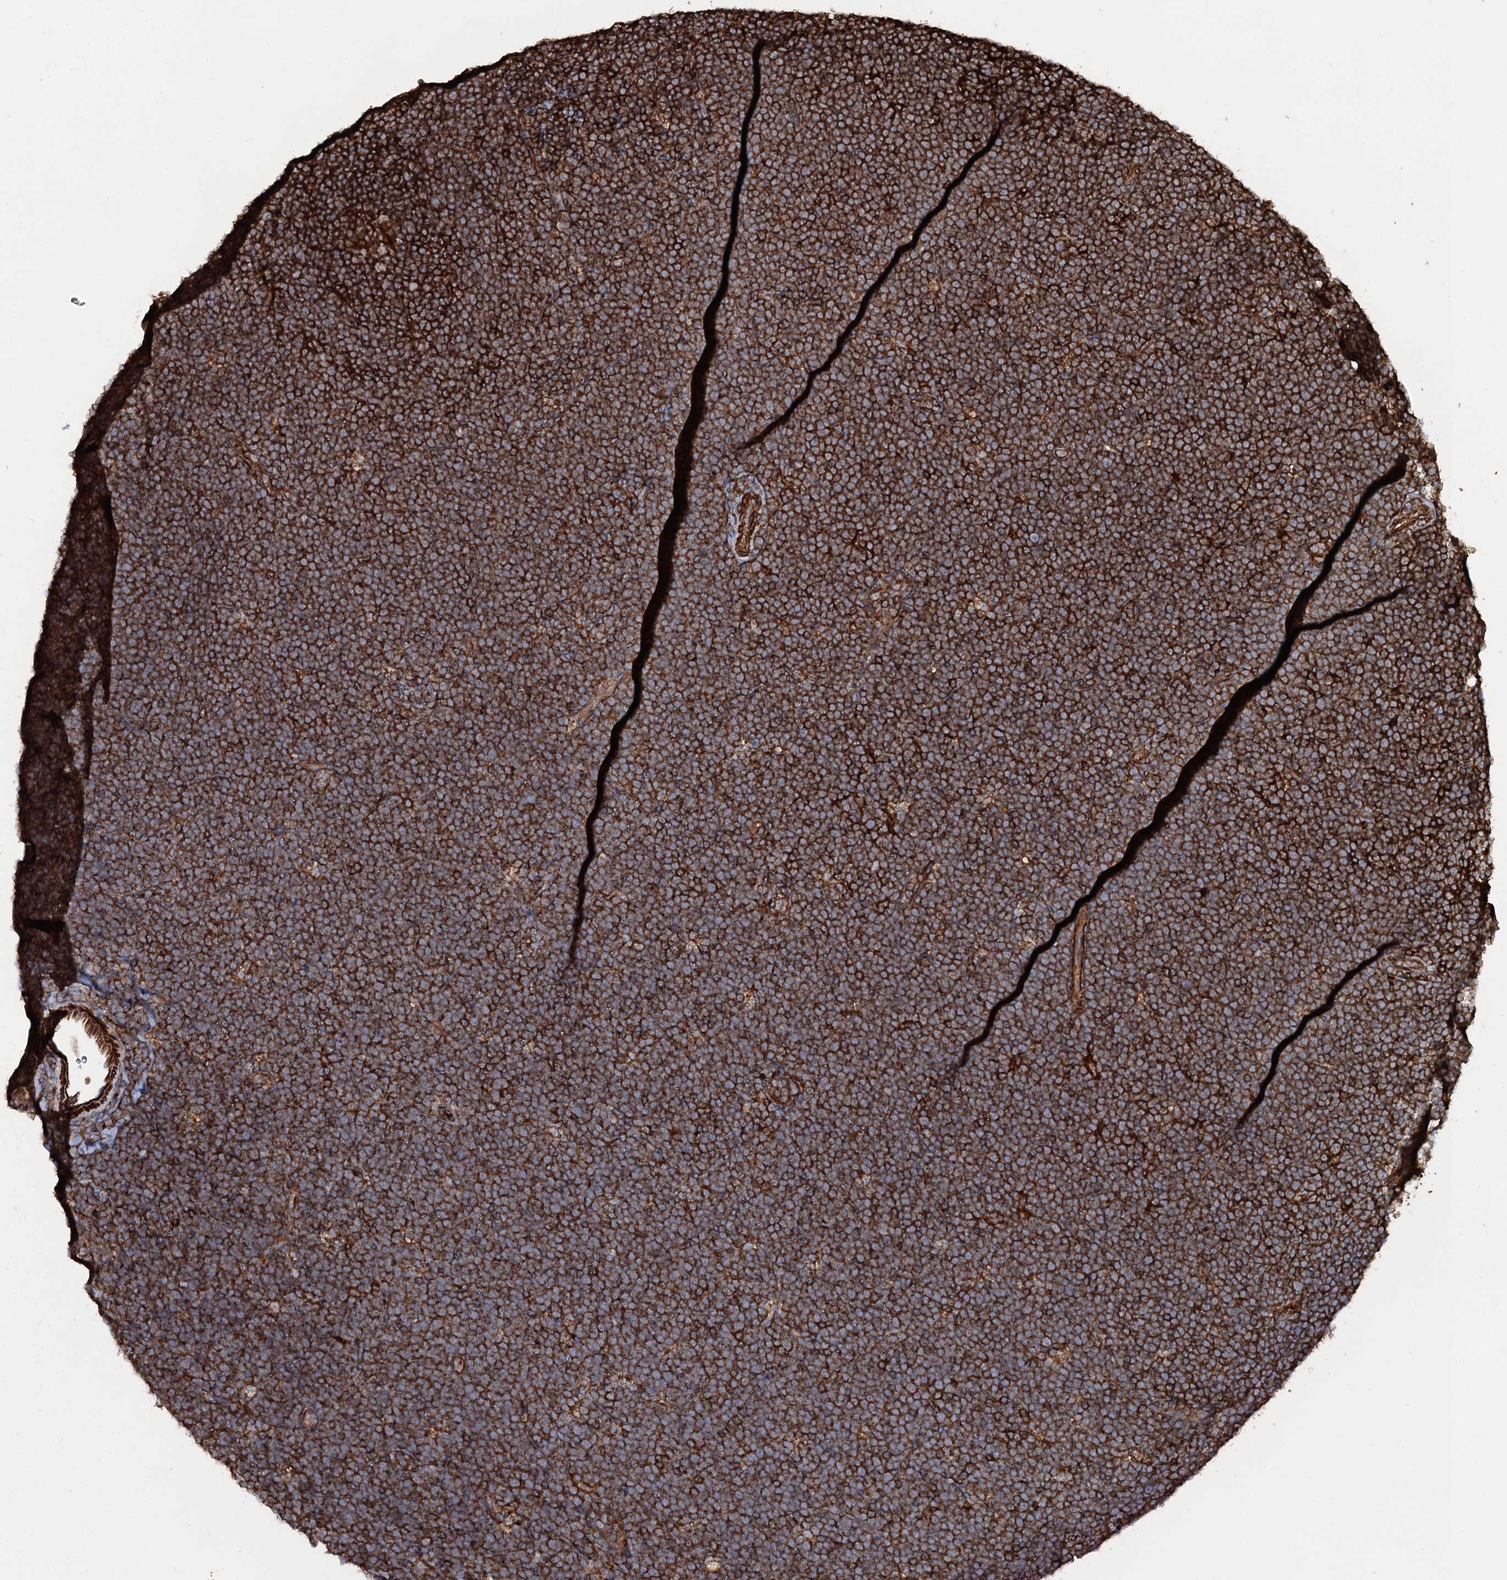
{"staining": {"intensity": "strong", "quantity": ">75%", "location": "cytoplasmic/membranous"}, "tissue": "lymphoma", "cell_type": "Tumor cells", "image_type": "cancer", "snomed": [{"axis": "morphology", "description": "Malignant lymphoma, non-Hodgkin's type, High grade"}, {"axis": "topography", "description": "Lymph node"}], "caption": "There is high levels of strong cytoplasmic/membranous expression in tumor cells of lymphoma, as demonstrated by immunohistochemical staining (brown color).", "gene": "VWA8", "patient": {"sex": "male", "age": 13}}